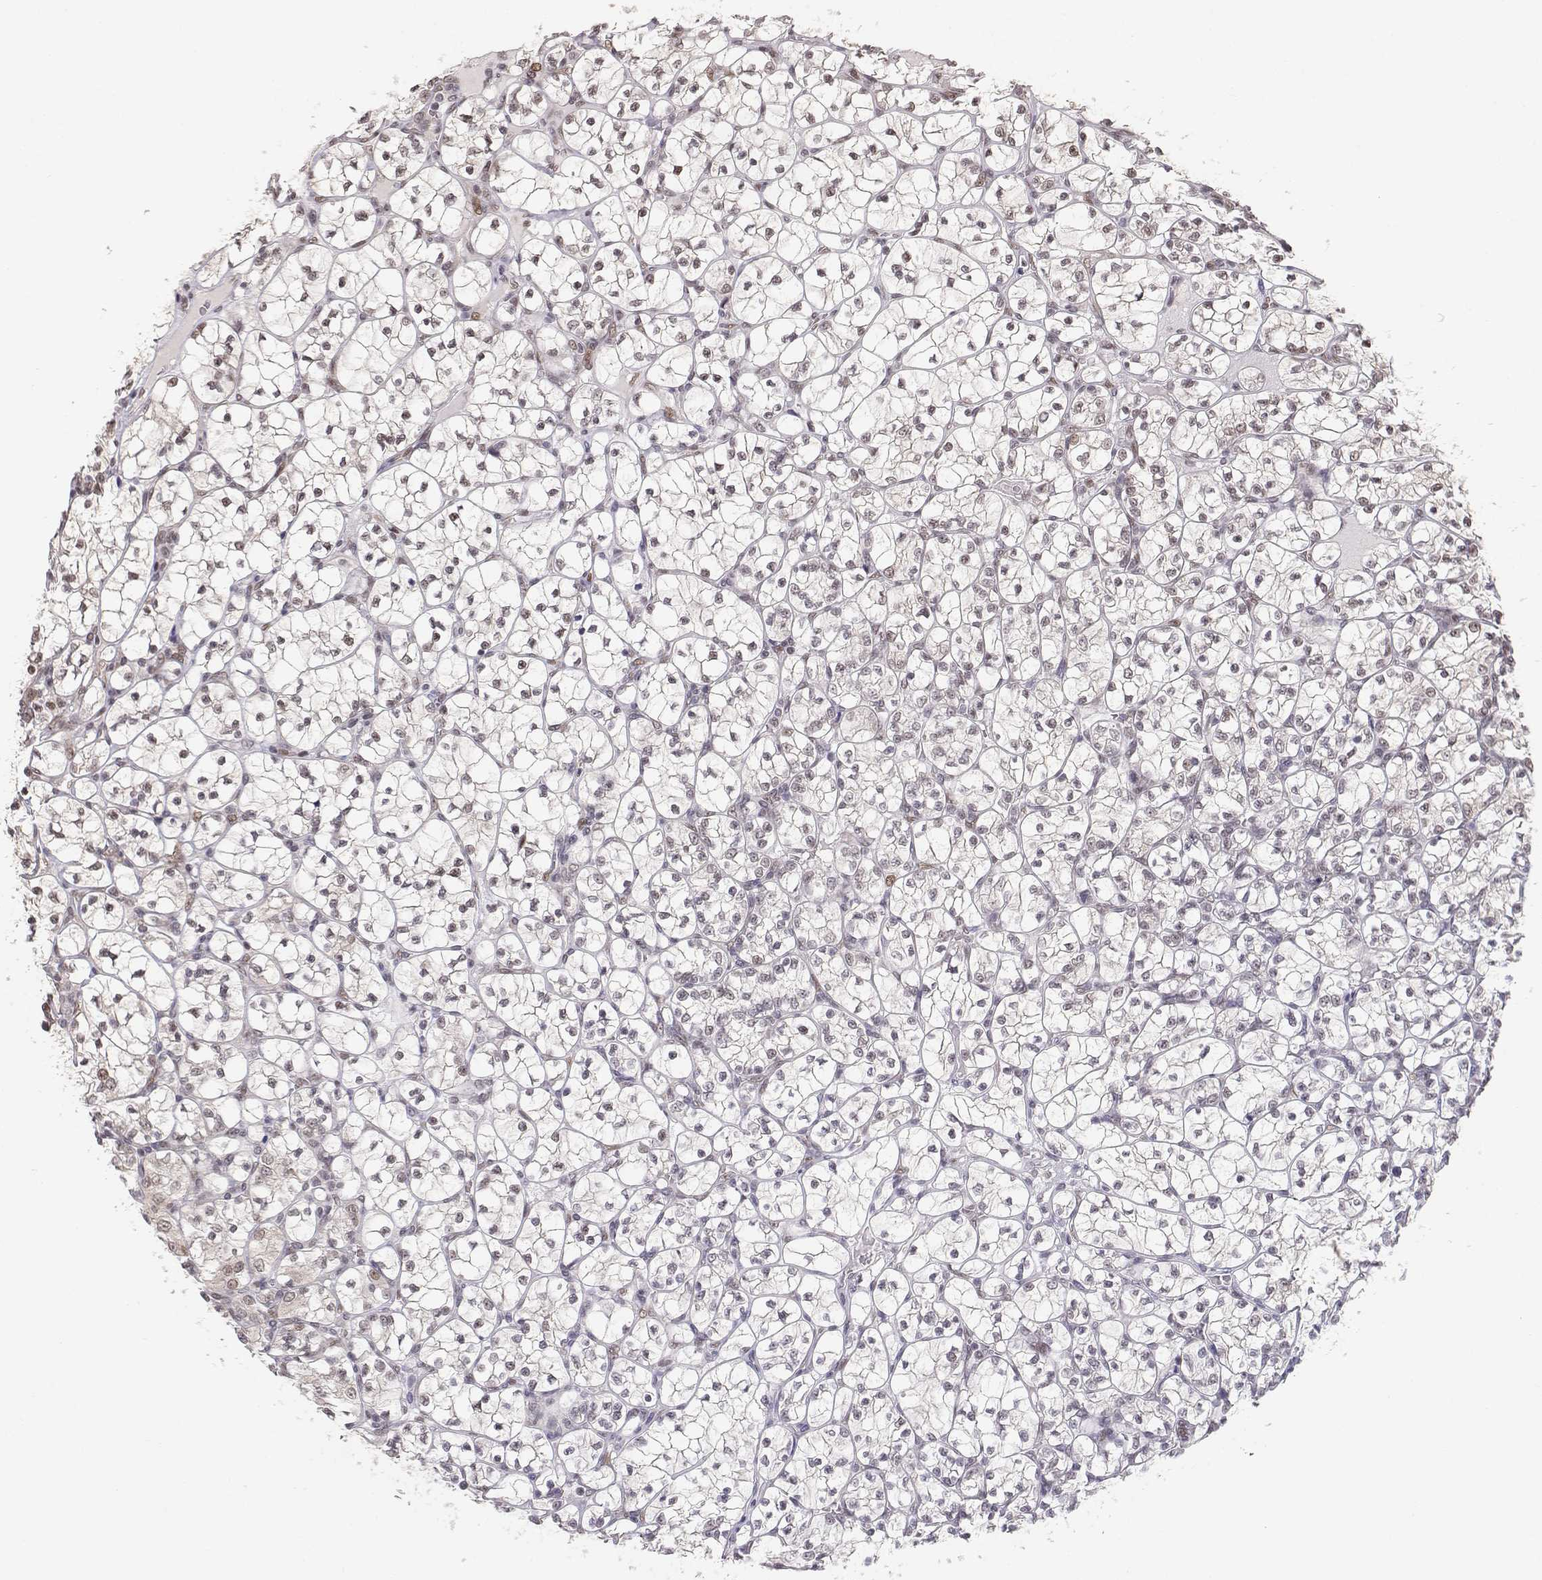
{"staining": {"intensity": "moderate", "quantity": "<25%", "location": "cytoplasmic/membranous,nuclear"}, "tissue": "renal cancer", "cell_type": "Tumor cells", "image_type": "cancer", "snomed": [{"axis": "morphology", "description": "Adenocarcinoma, NOS"}, {"axis": "topography", "description": "Kidney"}], "caption": "Human adenocarcinoma (renal) stained with a brown dye demonstrates moderate cytoplasmic/membranous and nuclear positive staining in approximately <25% of tumor cells.", "gene": "BRCA1", "patient": {"sex": "female", "age": 89}}